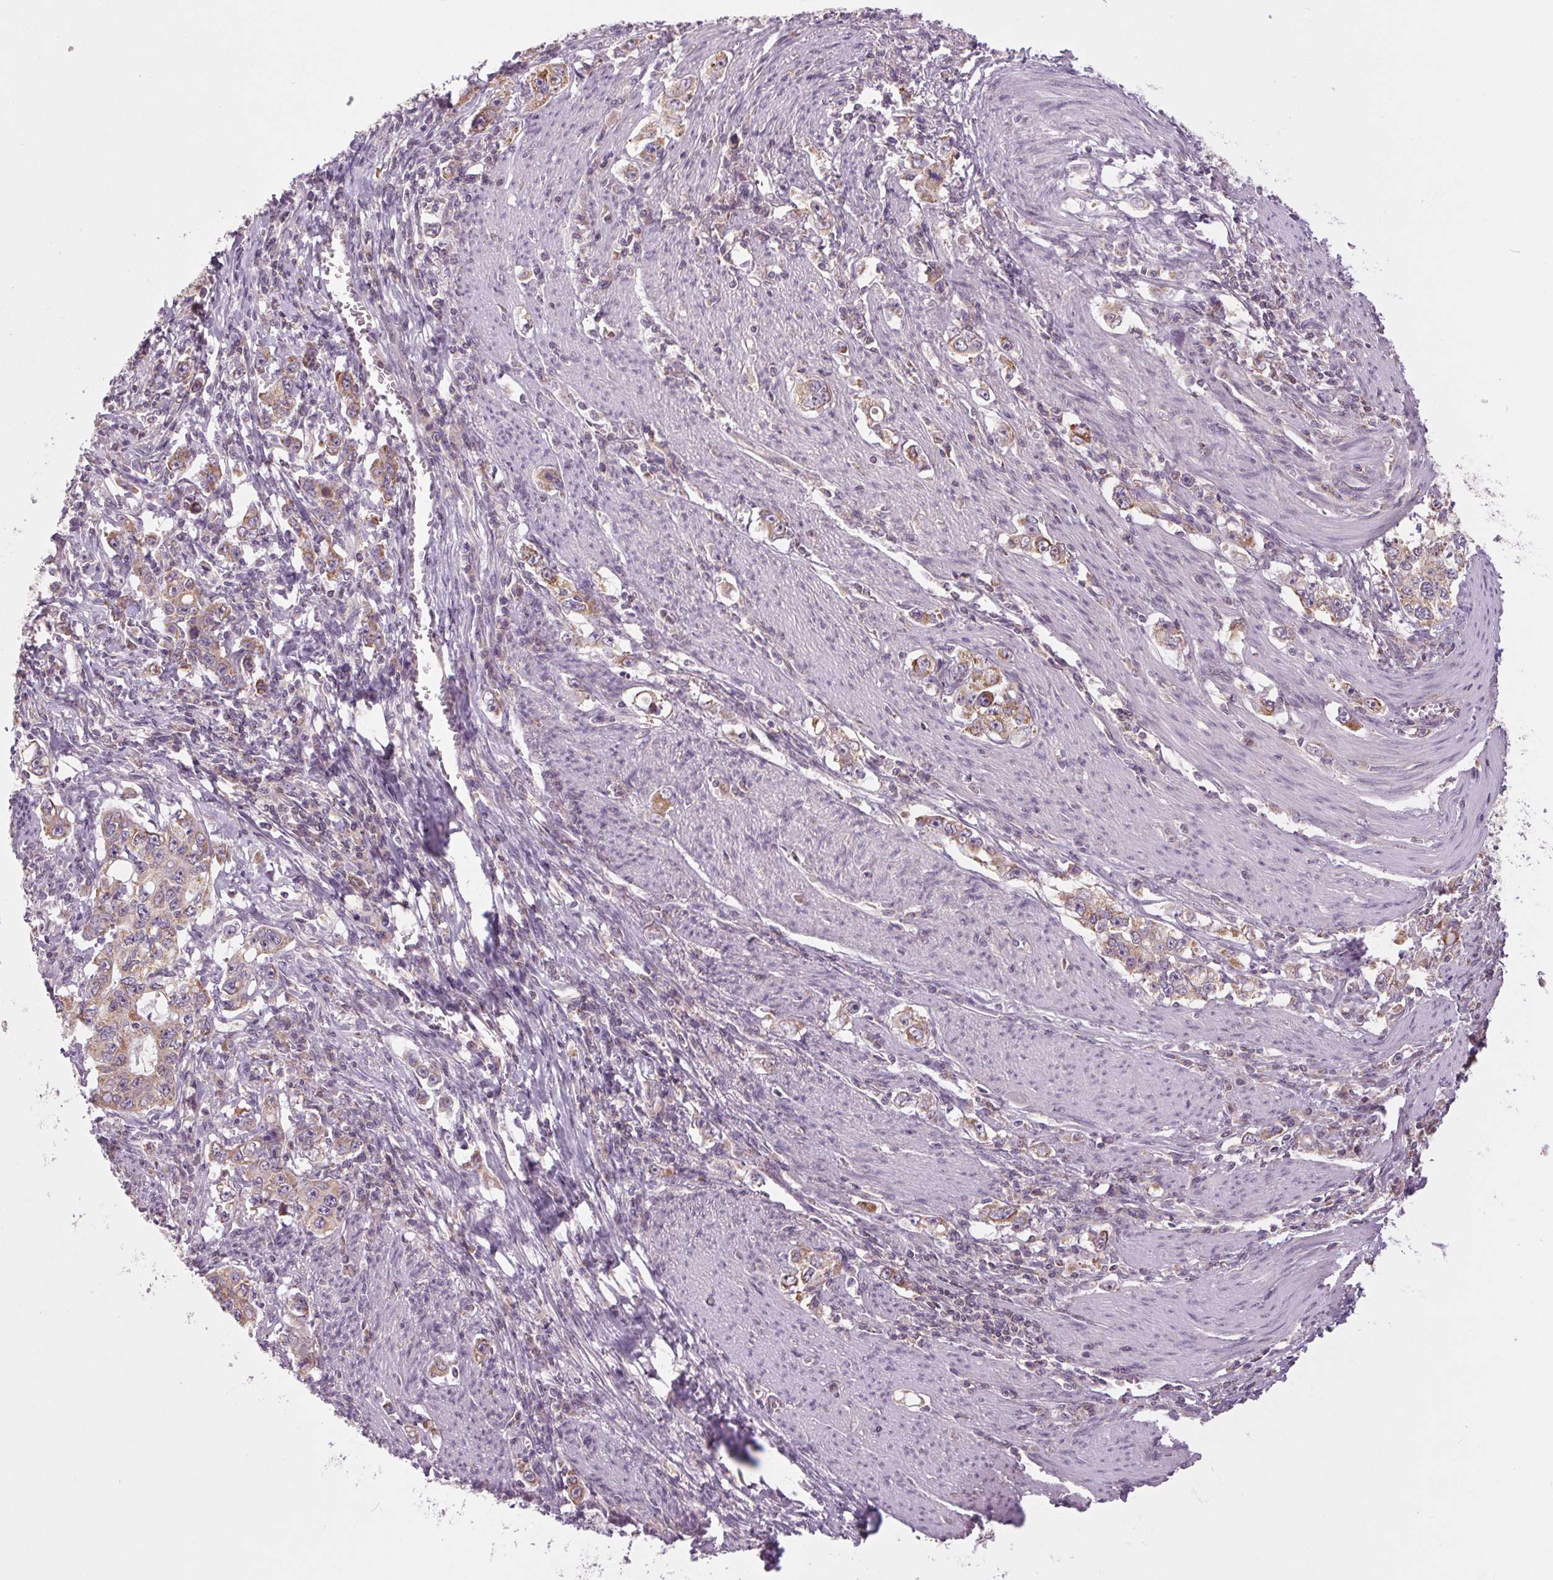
{"staining": {"intensity": "weak", "quantity": "25%-75%", "location": "cytoplasmic/membranous"}, "tissue": "stomach cancer", "cell_type": "Tumor cells", "image_type": "cancer", "snomed": [{"axis": "morphology", "description": "Adenocarcinoma, NOS"}, {"axis": "topography", "description": "Stomach, lower"}], "caption": "Human adenocarcinoma (stomach) stained with a protein marker shows weak staining in tumor cells.", "gene": "MAP3K5", "patient": {"sex": "female", "age": 72}}